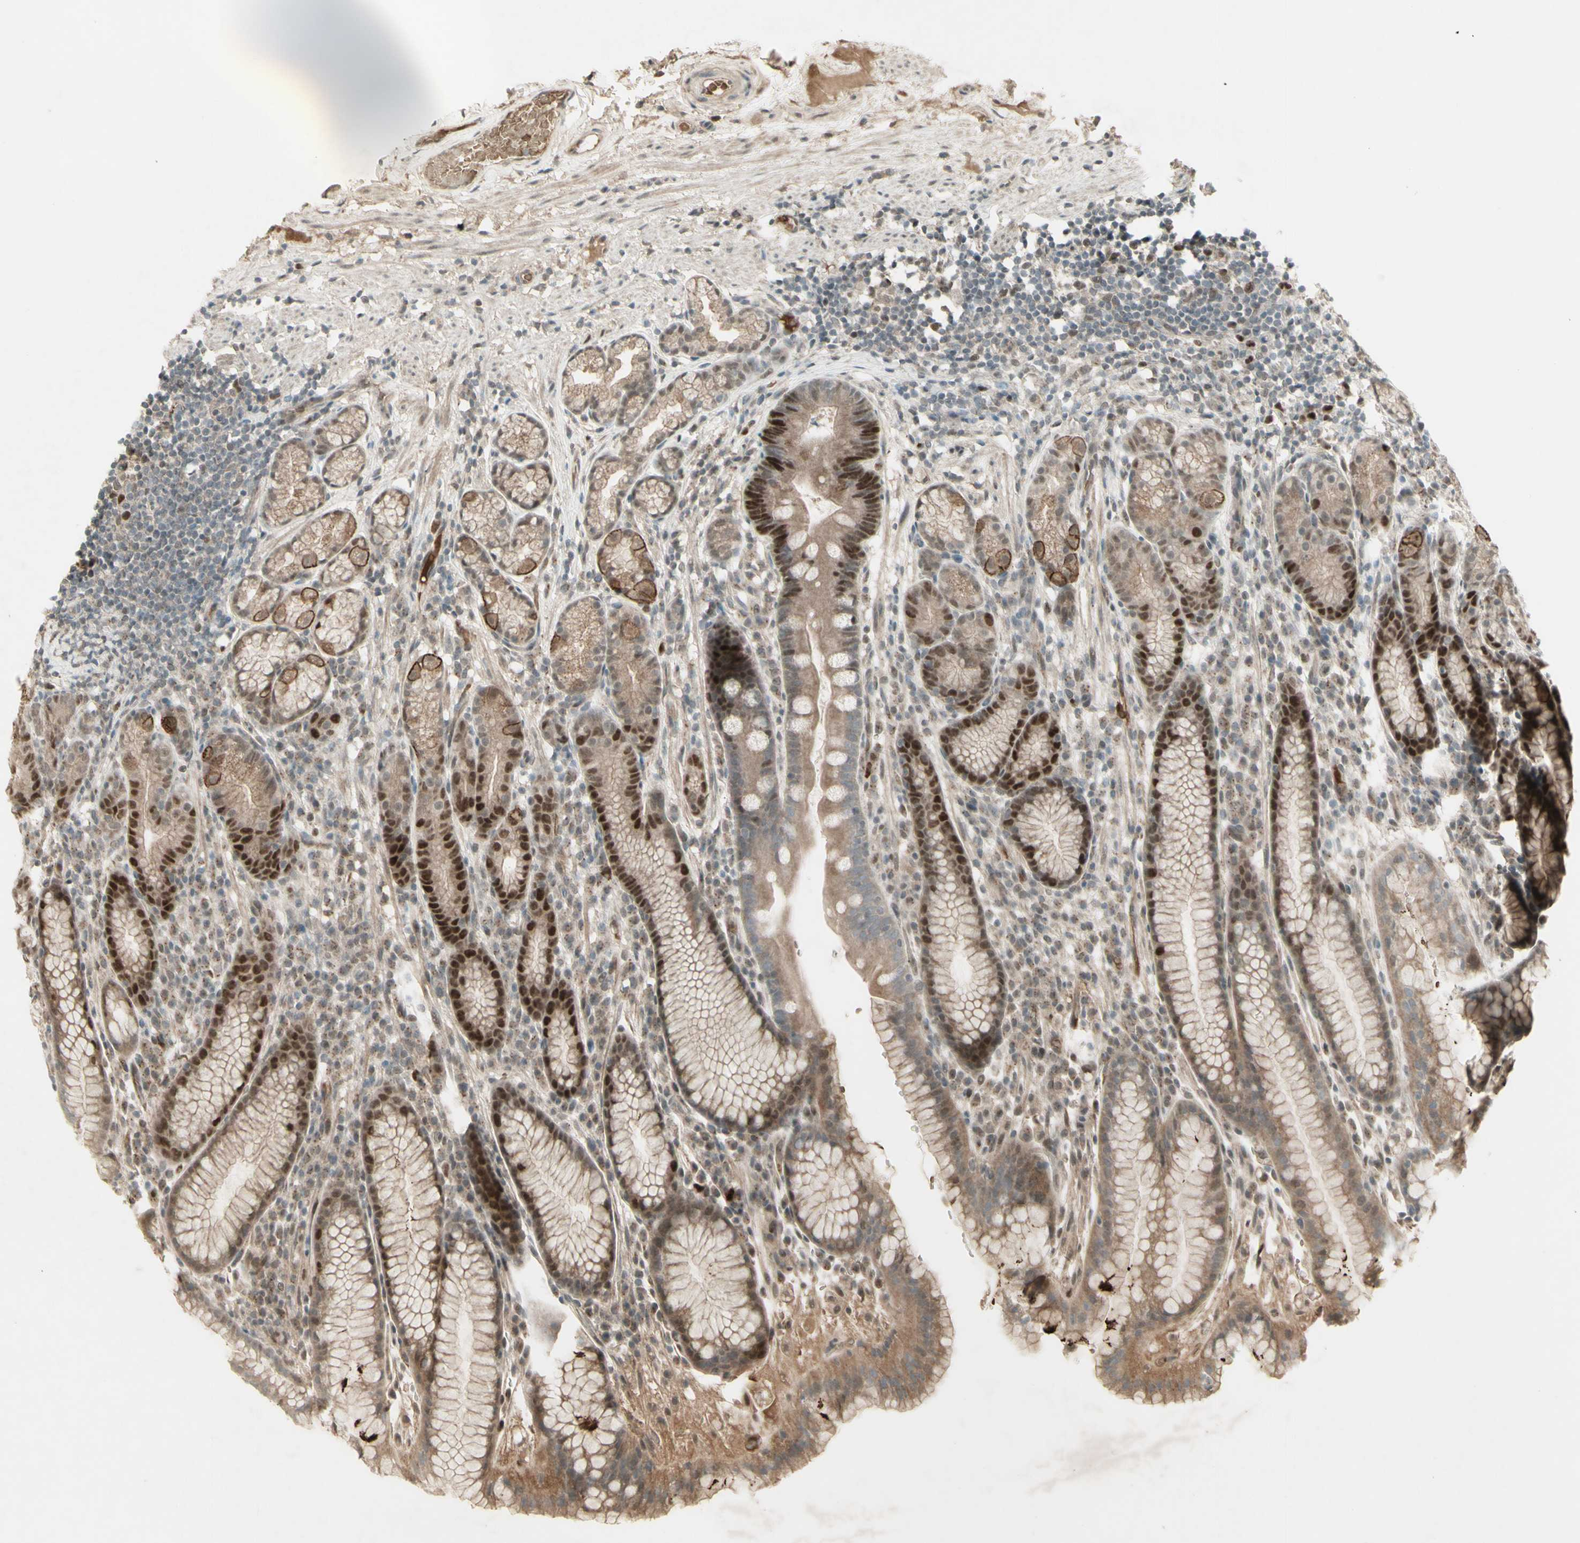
{"staining": {"intensity": "moderate", "quantity": "25%-75%", "location": "cytoplasmic/membranous,nuclear"}, "tissue": "stomach", "cell_type": "Glandular cells", "image_type": "normal", "snomed": [{"axis": "morphology", "description": "Normal tissue, NOS"}, {"axis": "topography", "description": "Stomach, lower"}], "caption": "Moderate cytoplasmic/membranous,nuclear protein expression is appreciated in approximately 25%-75% of glandular cells in stomach. (brown staining indicates protein expression, while blue staining denotes nuclei).", "gene": "MSH6", "patient": {"sex": "male", "age": 52}}